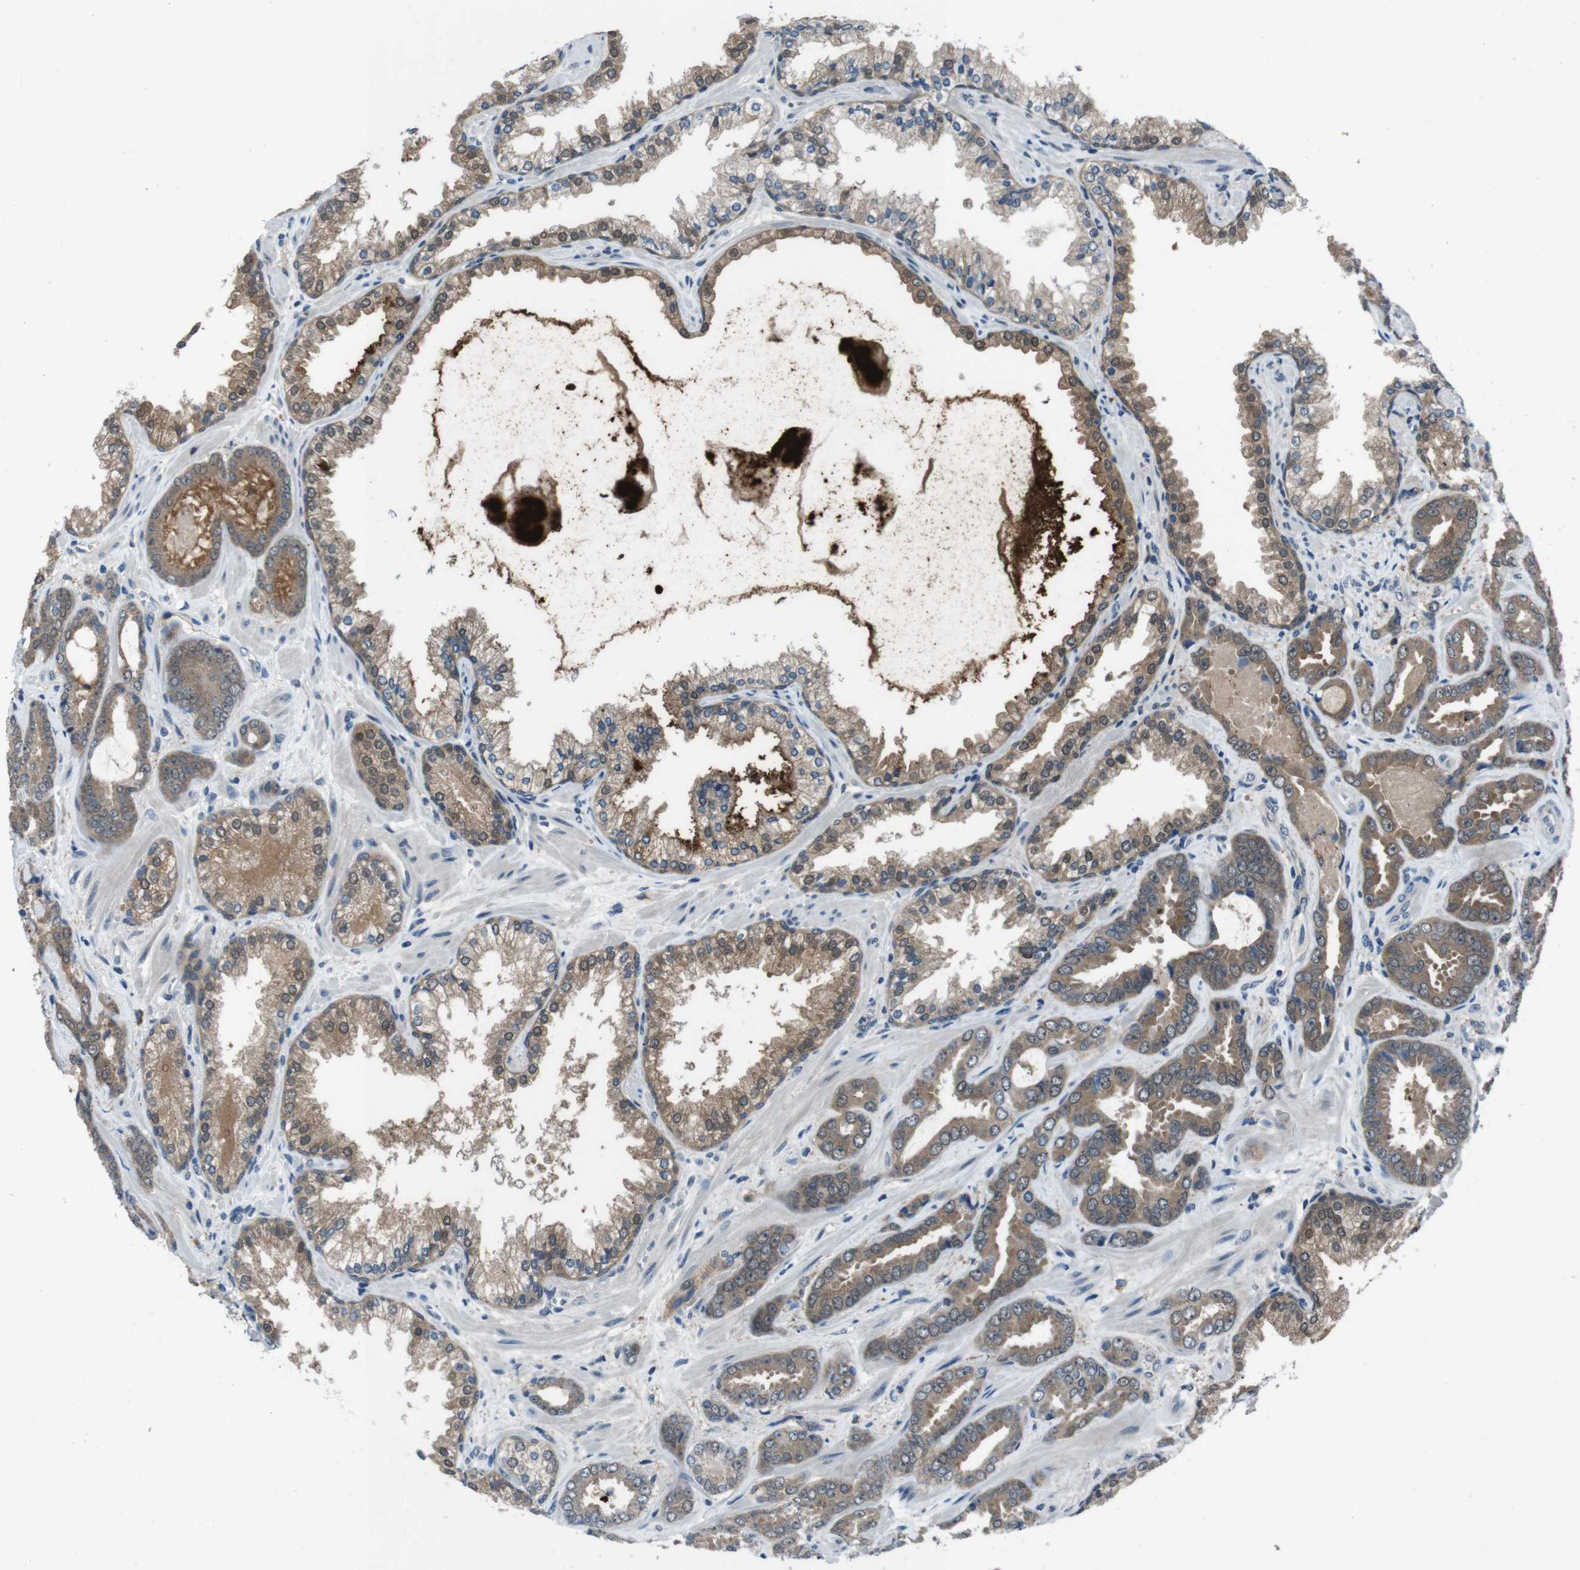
{"staining": {"intensity": "moderate", "quantity": ">75%", "location": "cytoplasmic/membranous"}, "tissue": "prostate cancer", "cell_type": "Tumor cells", "image_type": "cancer", "snomed": [{"axis": "morphology", "description": "Adenocarcinoma, Low grade"}, {"axis": "topography", "description": "Prostate"}], "caption": "A medium amount of moderate cytoplasmic/membranous positivity is appreciated in approximately >75% of tumor cells in prostate low-grade adenocarcinoma tissue. The protein is shown in brown color, while the nuclei are stained blue.", "gene": "LRP5", "patient": {"sex": "male", "age": 60}}